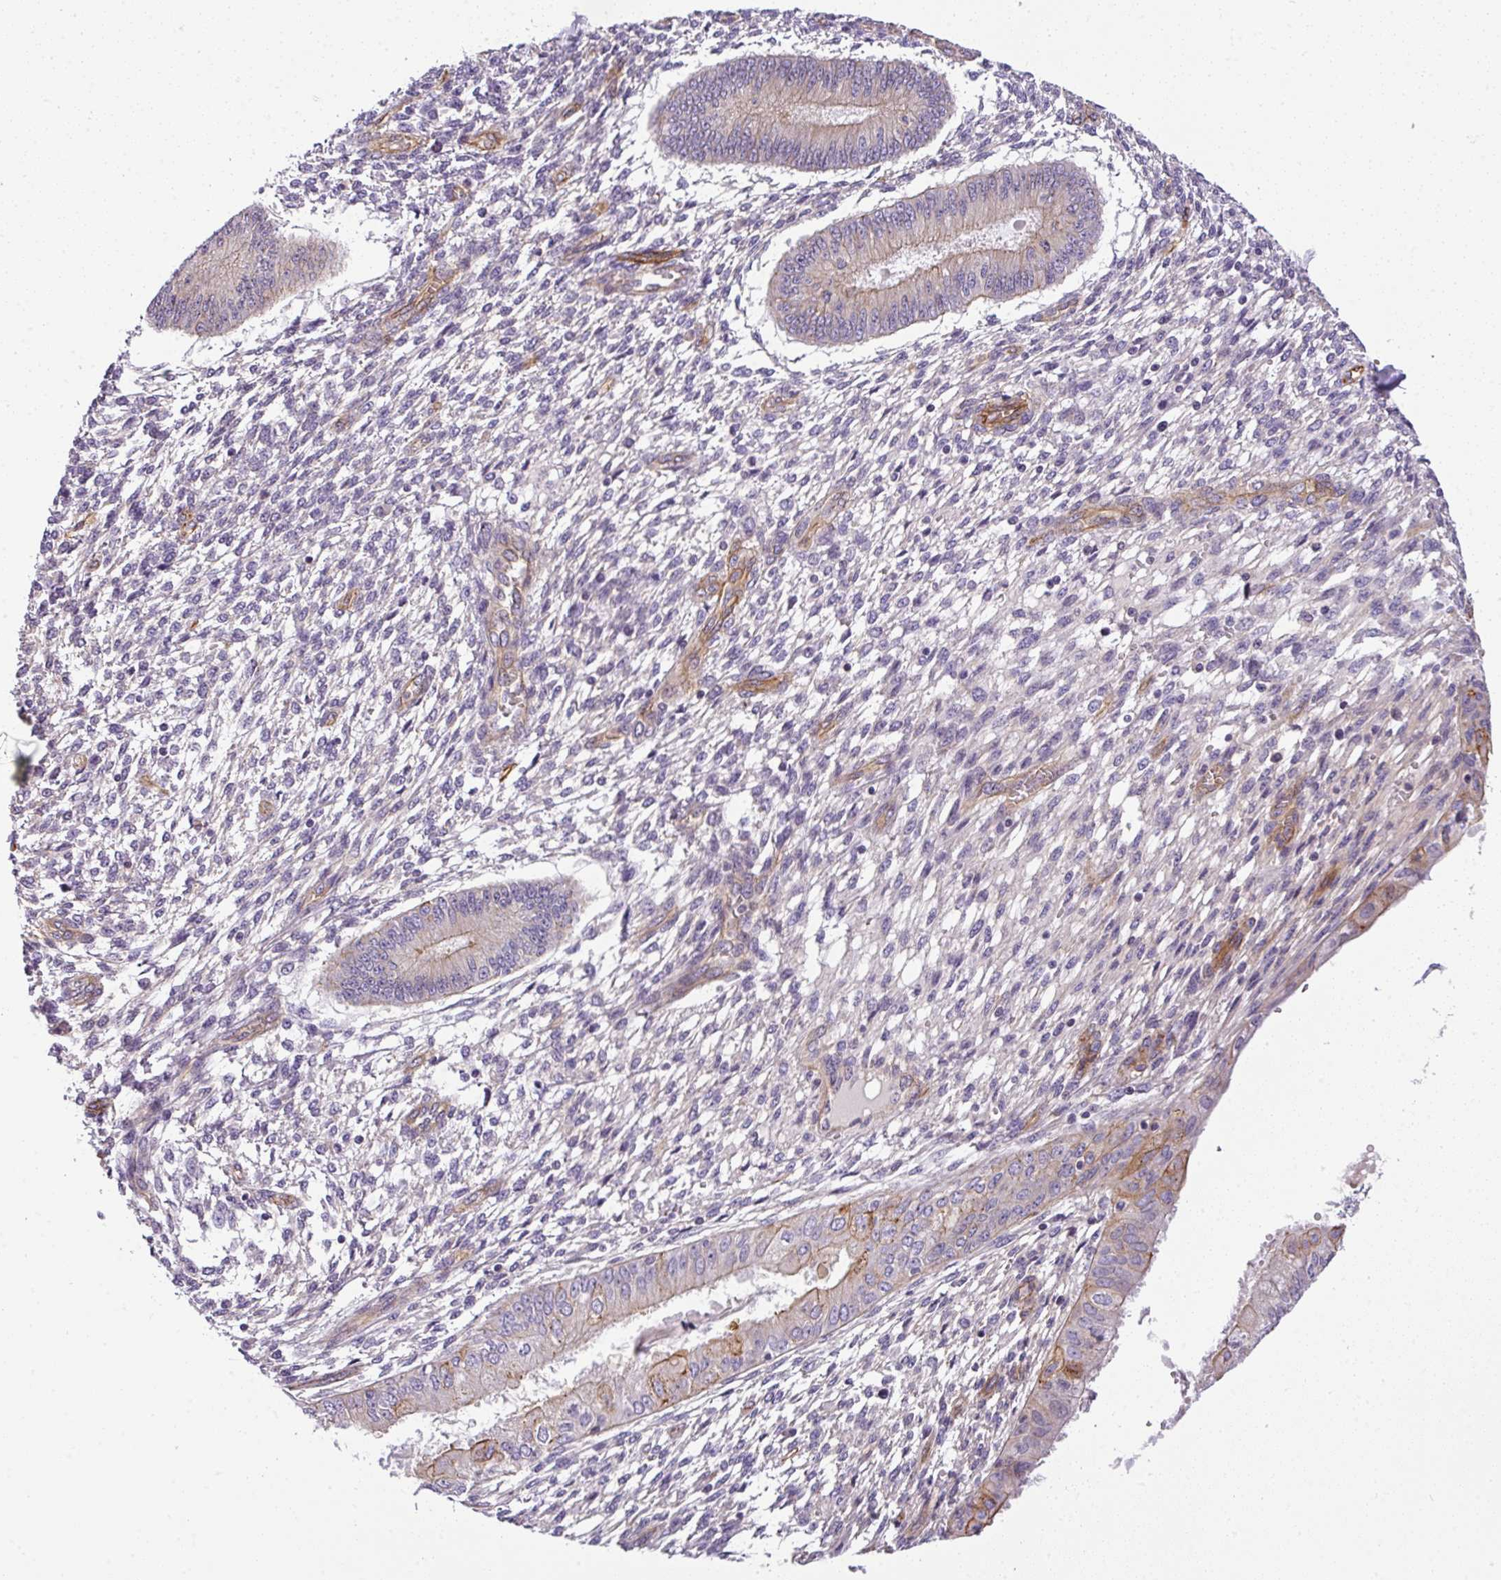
{"staining": {"intensity": "negative", "quantity": "none", "location": "none"}, "tissue": "endometrium", "cell_type": "Cells in endometrial stroma", "image_type": "normal", "snomed": [{"axis": "morphology", "description": "Normal tissue, NOS"}, {"axis": "topography", "description": "Endometrium"}], "caption": "This is a micrograph of immunohistochemistry (IHC) staining of unremarkable endometrium, which shows no expression in cells in endometrial stroma. The staining is performed using DAB brown chromogen with nuclei counter-stained in using hematoxylin.", "gene": "OR11H4", "patient": {"sex": "female", "age": 49}}